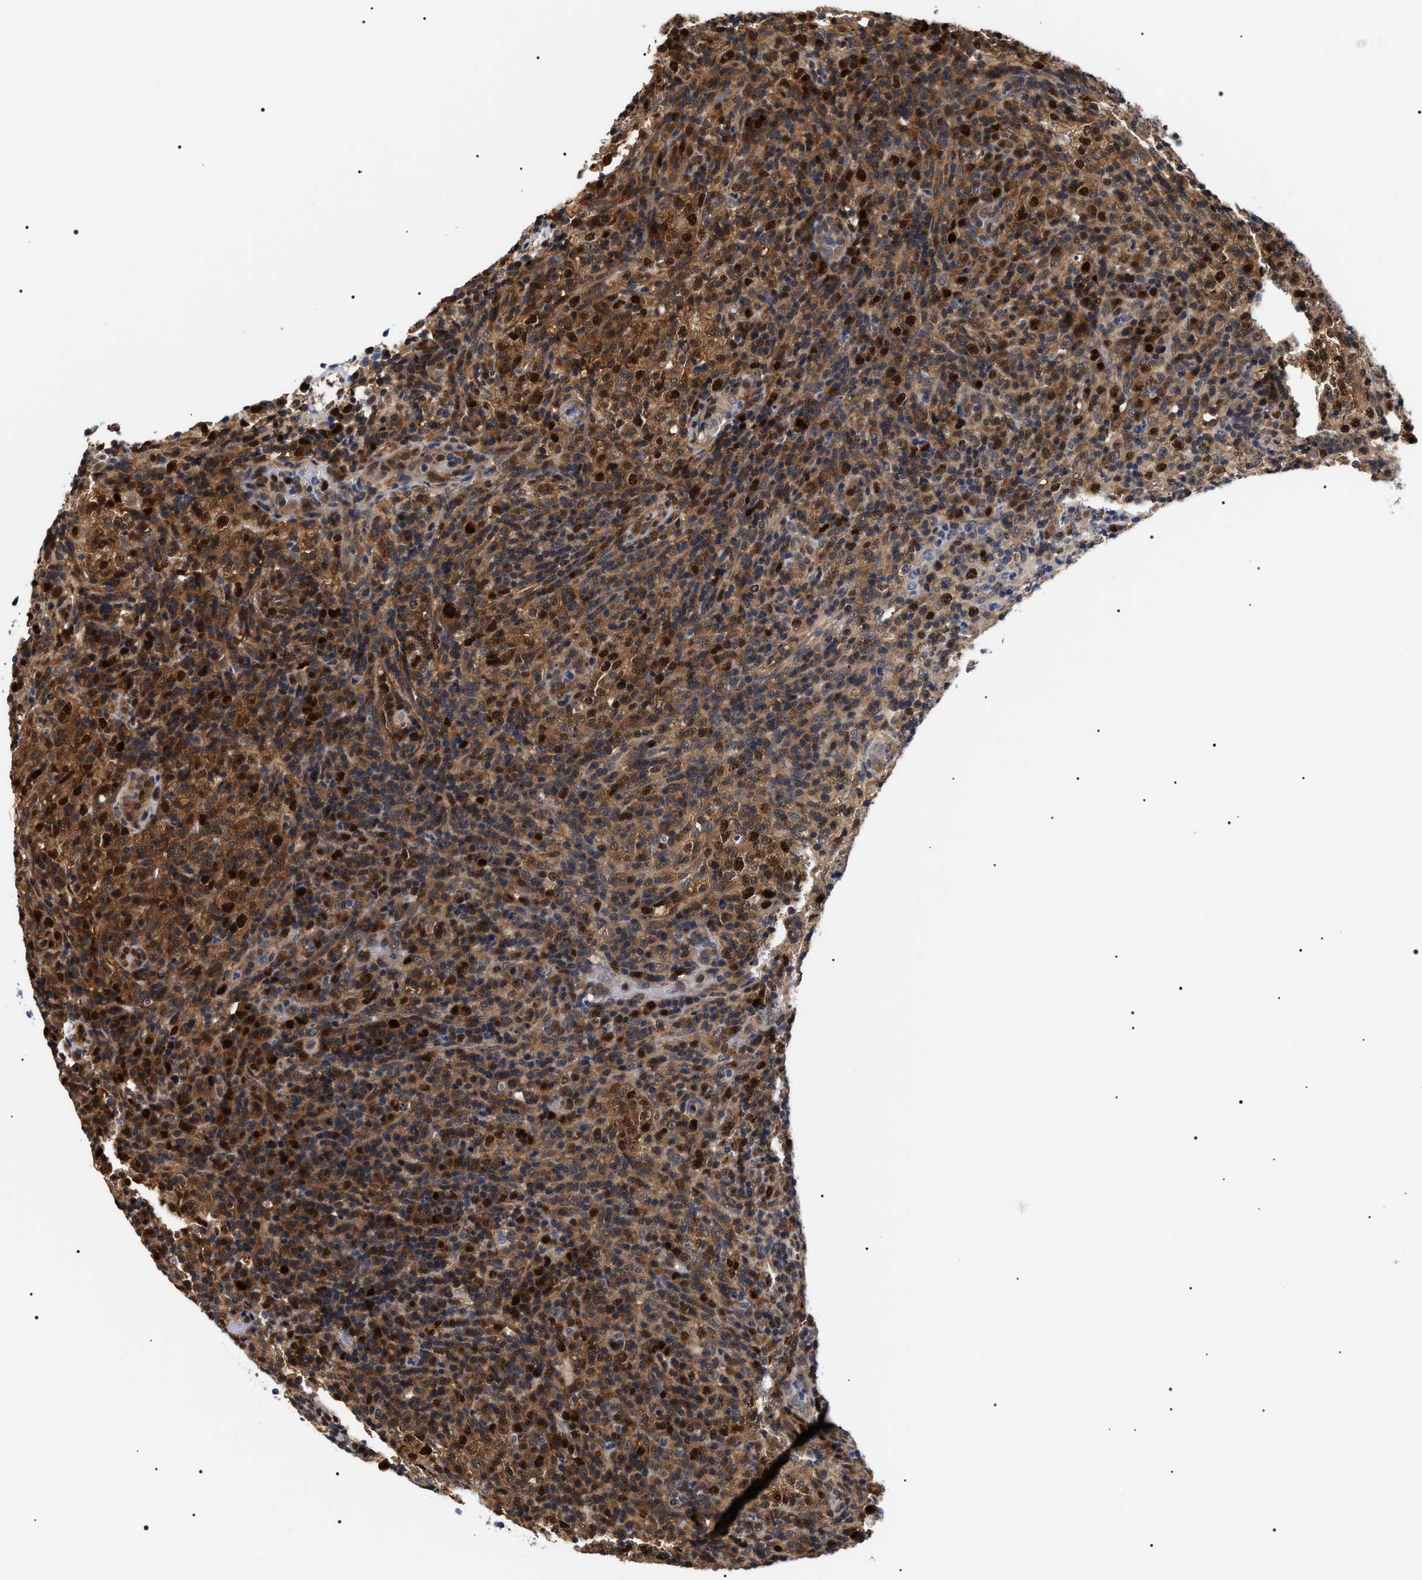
{"staining": {"intensity": "strong", "quantity": ">75%", "location": "cytoplasmic/membranous,nuclear"}, "tissue": "lymphoma", "cell_type": "Tumor cells", "image_type": "cancer", "snomed": [{"axis": "morphology", "description": "Malignant lymphoma, non-Hodgkin's type, High grade"}, {"axis": "topography", "description": "Lymph node"}], "caption": "Tumor cells demonstrate high levels of strong cytoplasmic/membranous and nuclear expression in approximately >75% of cells in high-grade malignant lymphoma, non-Hodgkin's type.", "gene": "BAG6", "patient": {"sex": "female", "age": 76}}